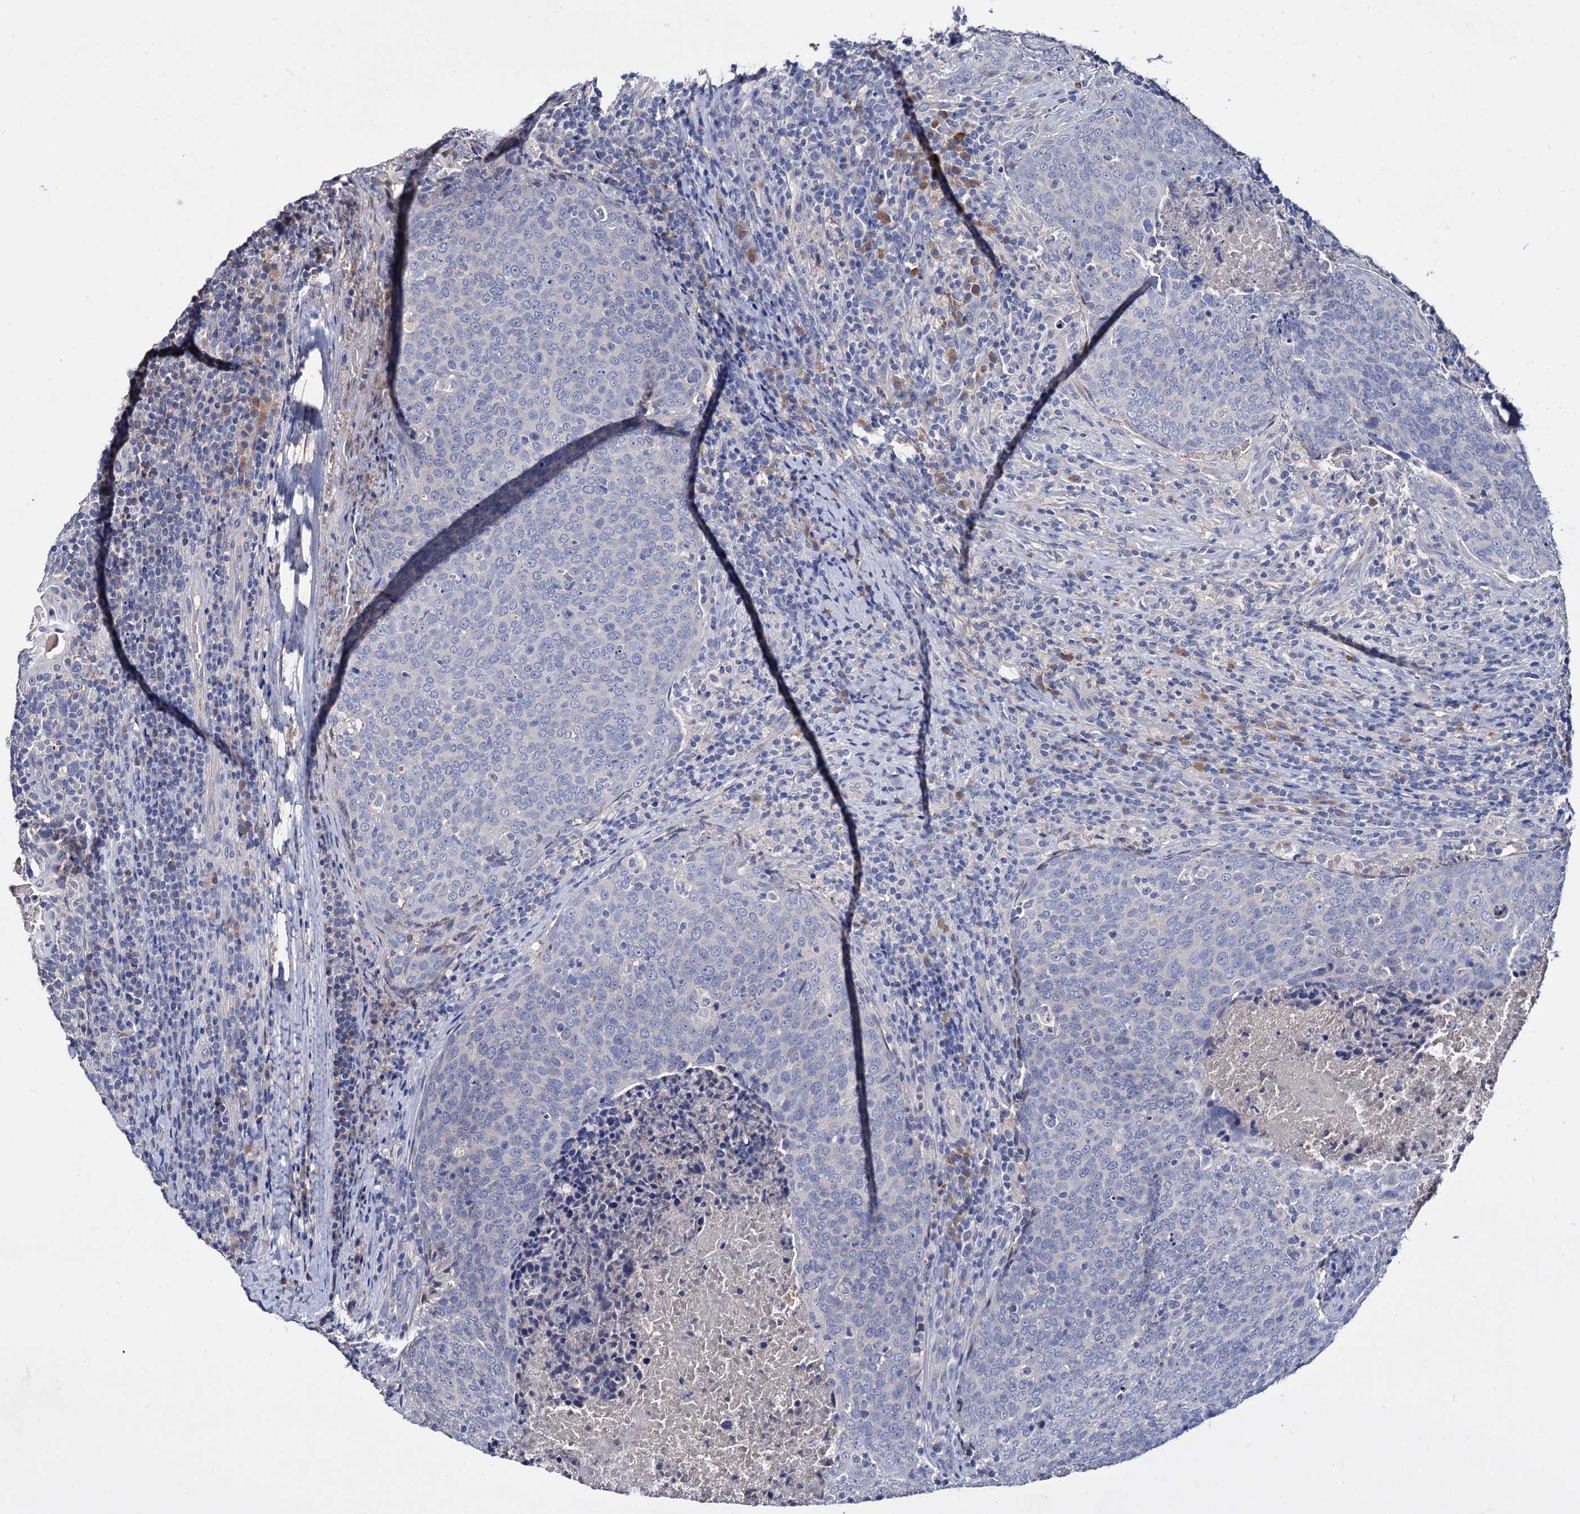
{"staining": {"intensity": "negative", "quantity": "none", "location": "none"}, "tissue": "head and neck cancer", "cell_type": "Tumor cells", "image_type": "cancer", "snomed": [{"axis": "morphology", "description": "Squamous cell carcinoma, NOS"}, {"axis": "morphology", "description": "Squamous cell carcinoma, metastatic, NOS"}, {"axis": "topography", "description": "Lymph node"}, {"axis": "topography", "description": "Head-Neck"}], "caption": "The photomicrograph demonstrates no staining of tumor cells in head and neck cancer (squamous cell carcinoma). Nuclei are stained in blue.", "gene": "NPAS4", "patient": {"sex": "male", "age": 62}}